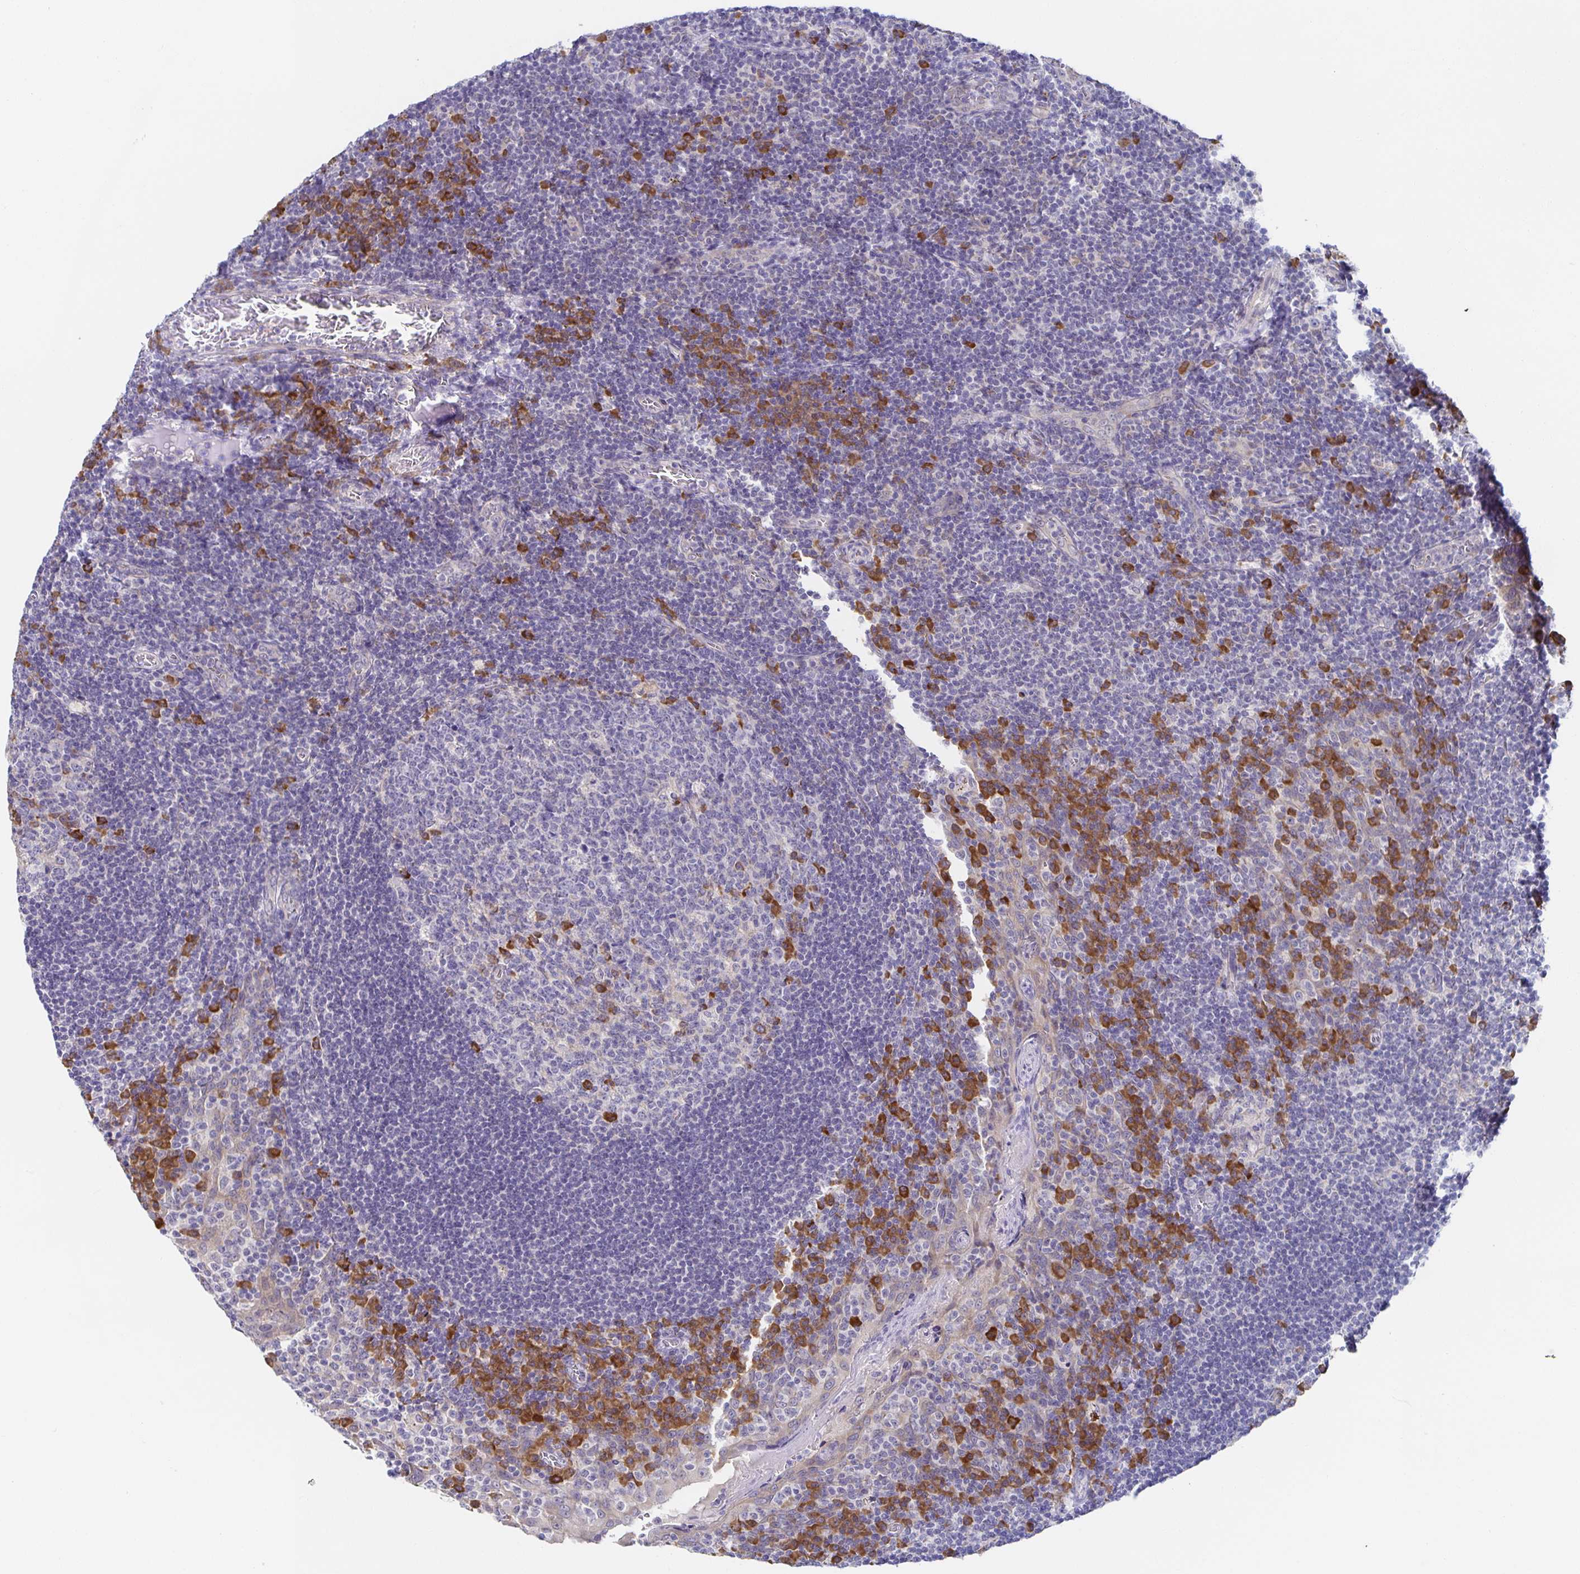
{"staining": {"intensity": "strong", "quantity": "<25%", "location": "cytoplasmic/membranous"}, "tissue": "tonsil", "cell_type": "Germinal center cells", "image_type": "normal", "snomed": [{"axis": "morphology", "description": "Normal tissue, NOS"}, {"axis": "topography", "description": "Tonsil"}], "caption": "Immunohistochemistry (IHC) of benign human tonsil displays medium levels of strong cytoplasmic/membranous positivity in about <25% of germinal center cells. The staining was performed using DAB to visualize the protein expression in brown, while the nuclei were stained in blue with hematoxylin (Magnification: 20x).", "gene": "BAD", "patient": {"sex": "male", "age": 17}}